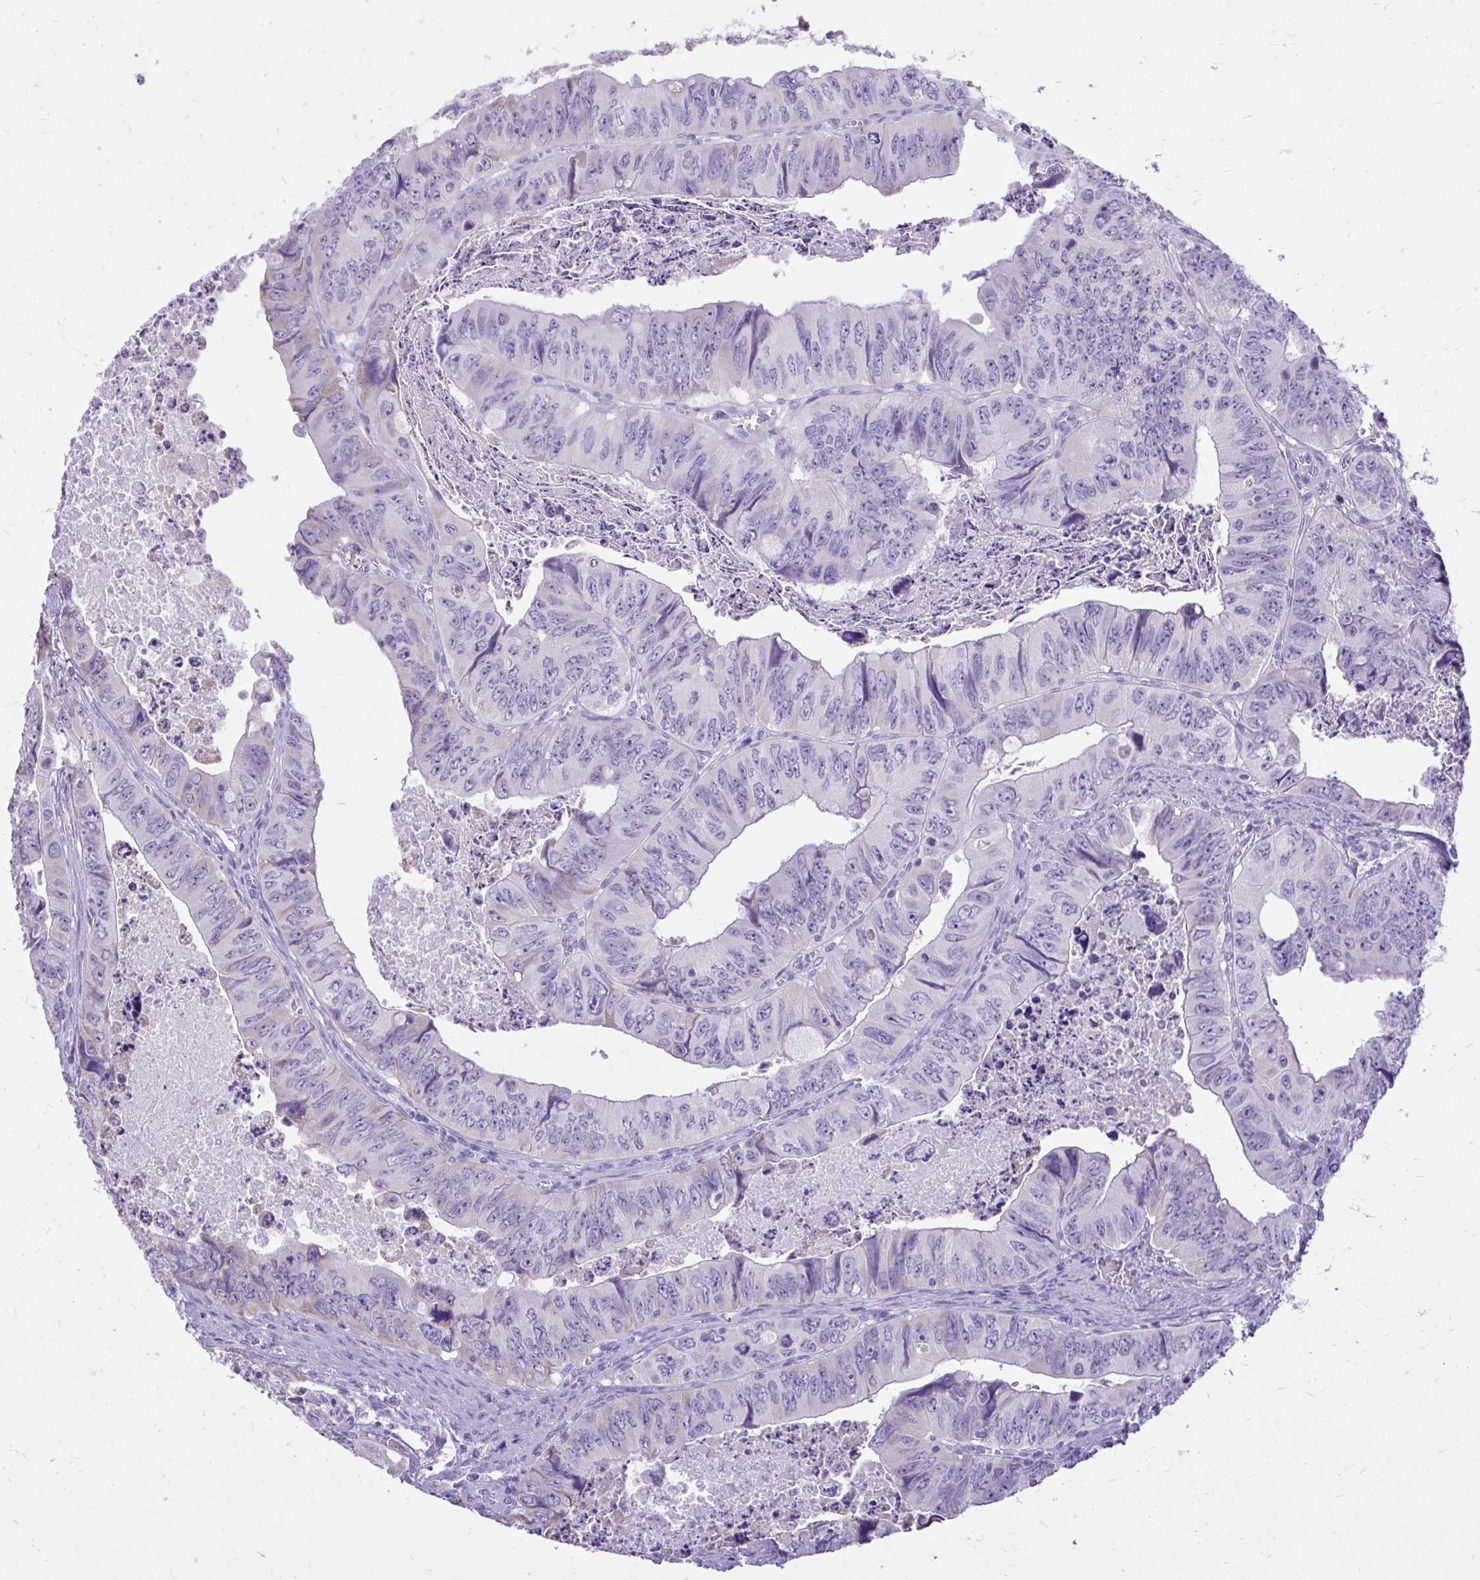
{"staining": {"intensity": "negative", "quantity": "none", "location": "none"}, "tissue": "colorectal cancer", "cell_type": "Tumor cells", "image_type": "cancer", "snomed": [{"axis": "morphology", "description": "Adenocarcinoma, NOS"}, {"axis": "topography", "description": "Colon"}], "caption": "Histopathology image shows no significant protein positivity in tumor cells of adenocarcinoma (colorectal).", "gene": "RALYL", "patient": {"sex": "female", "age": 84}}